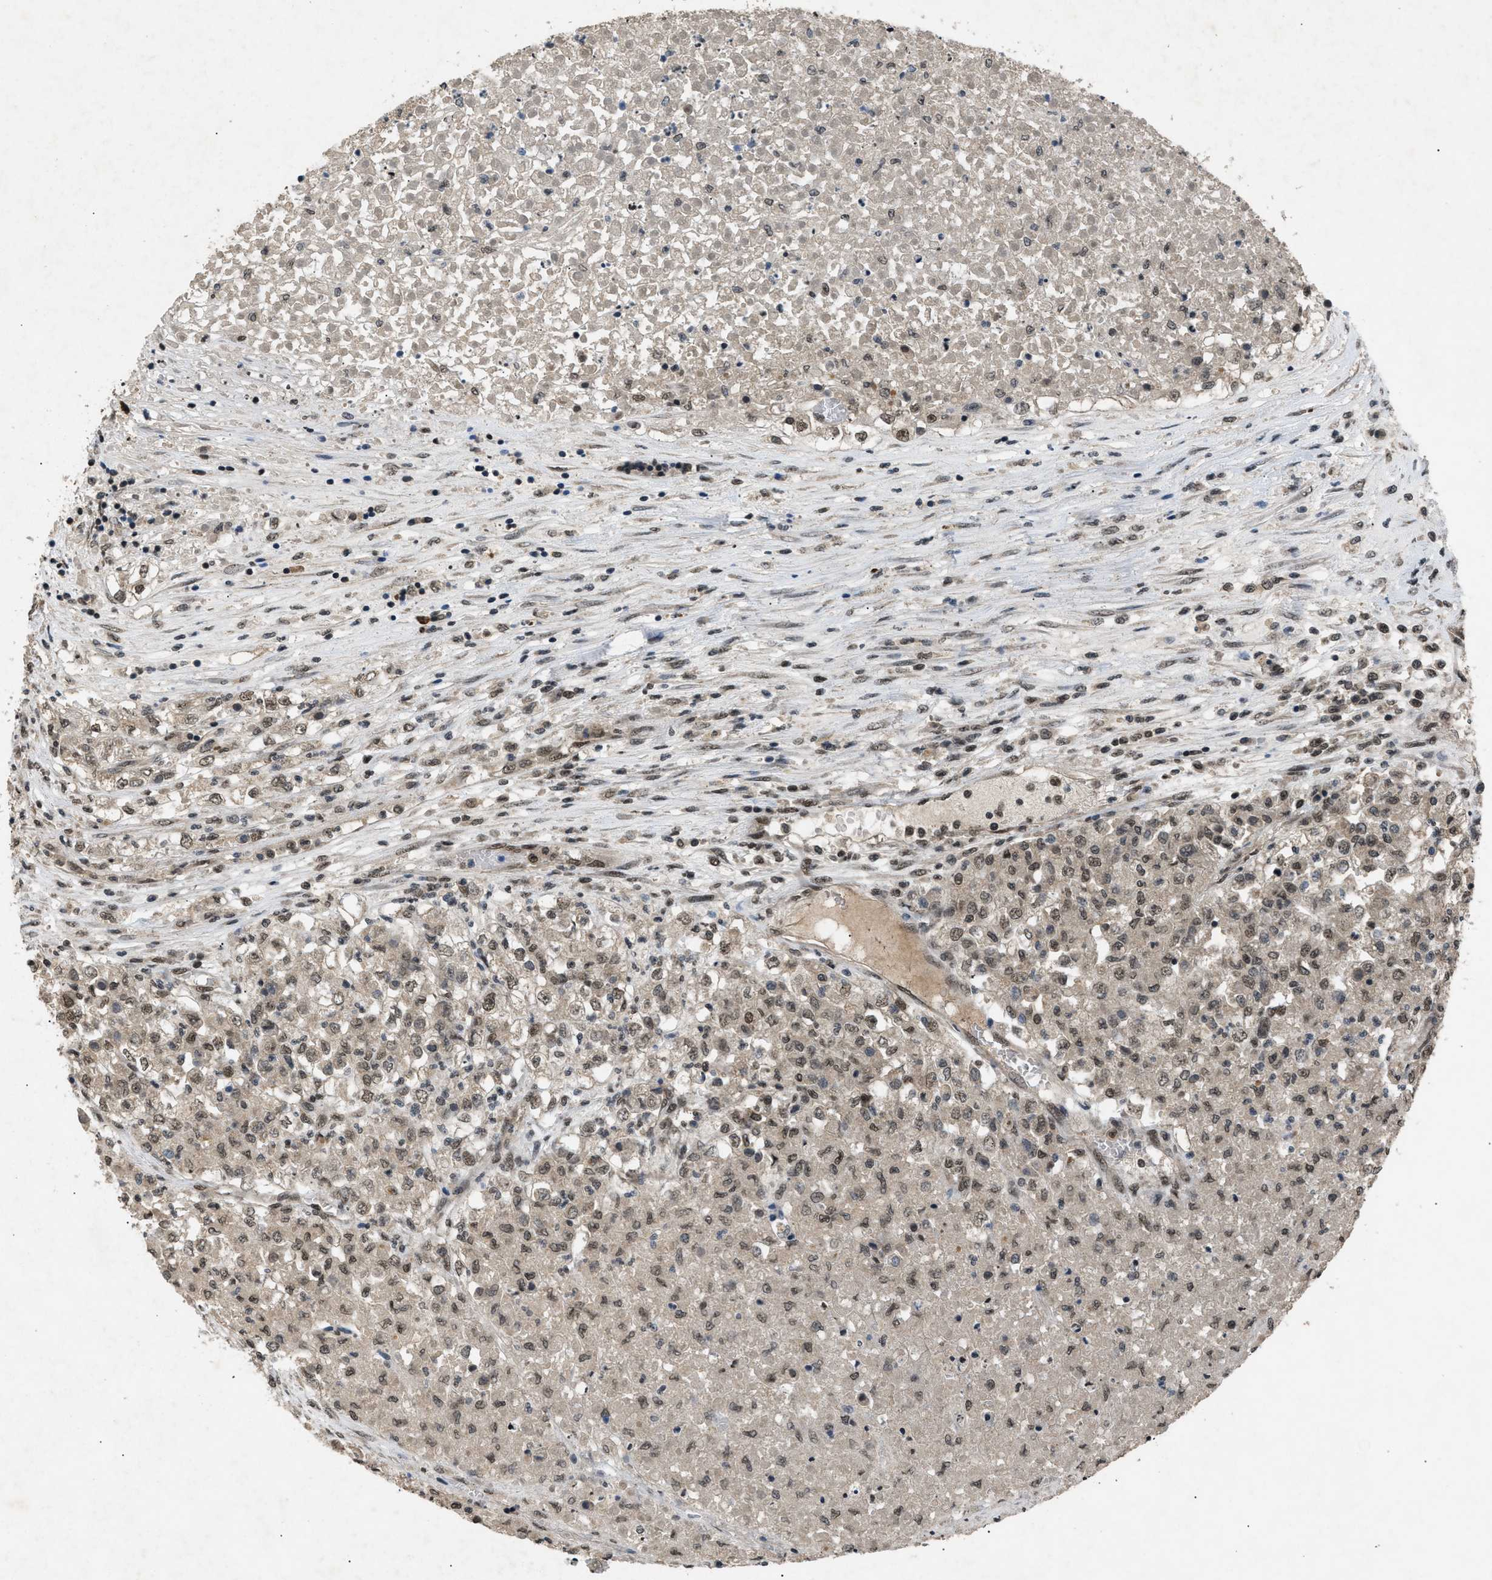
{"staining": {"intensity": "moderate", "quantity": ">75%", "location": "nuclear"}, "tissue": "renal cancer", "cell_type": "Tumor cells", "image_type": "cancer", "snomed": [{"axis": "morphology", "description": "Adenocarcinoma, NOS"}, {"axis": "topography", "description": "Kidney"}], "caption": "Protein expression analysis of human renal cancer reveals moderate nuclear staining in approximately >75% of tumor cells. Immunohistochemistry stains the protein of interest in brown and the nuclei are stained blue.", "gene": "RBM5", "patient": {"sex": "female", "age": 54}}